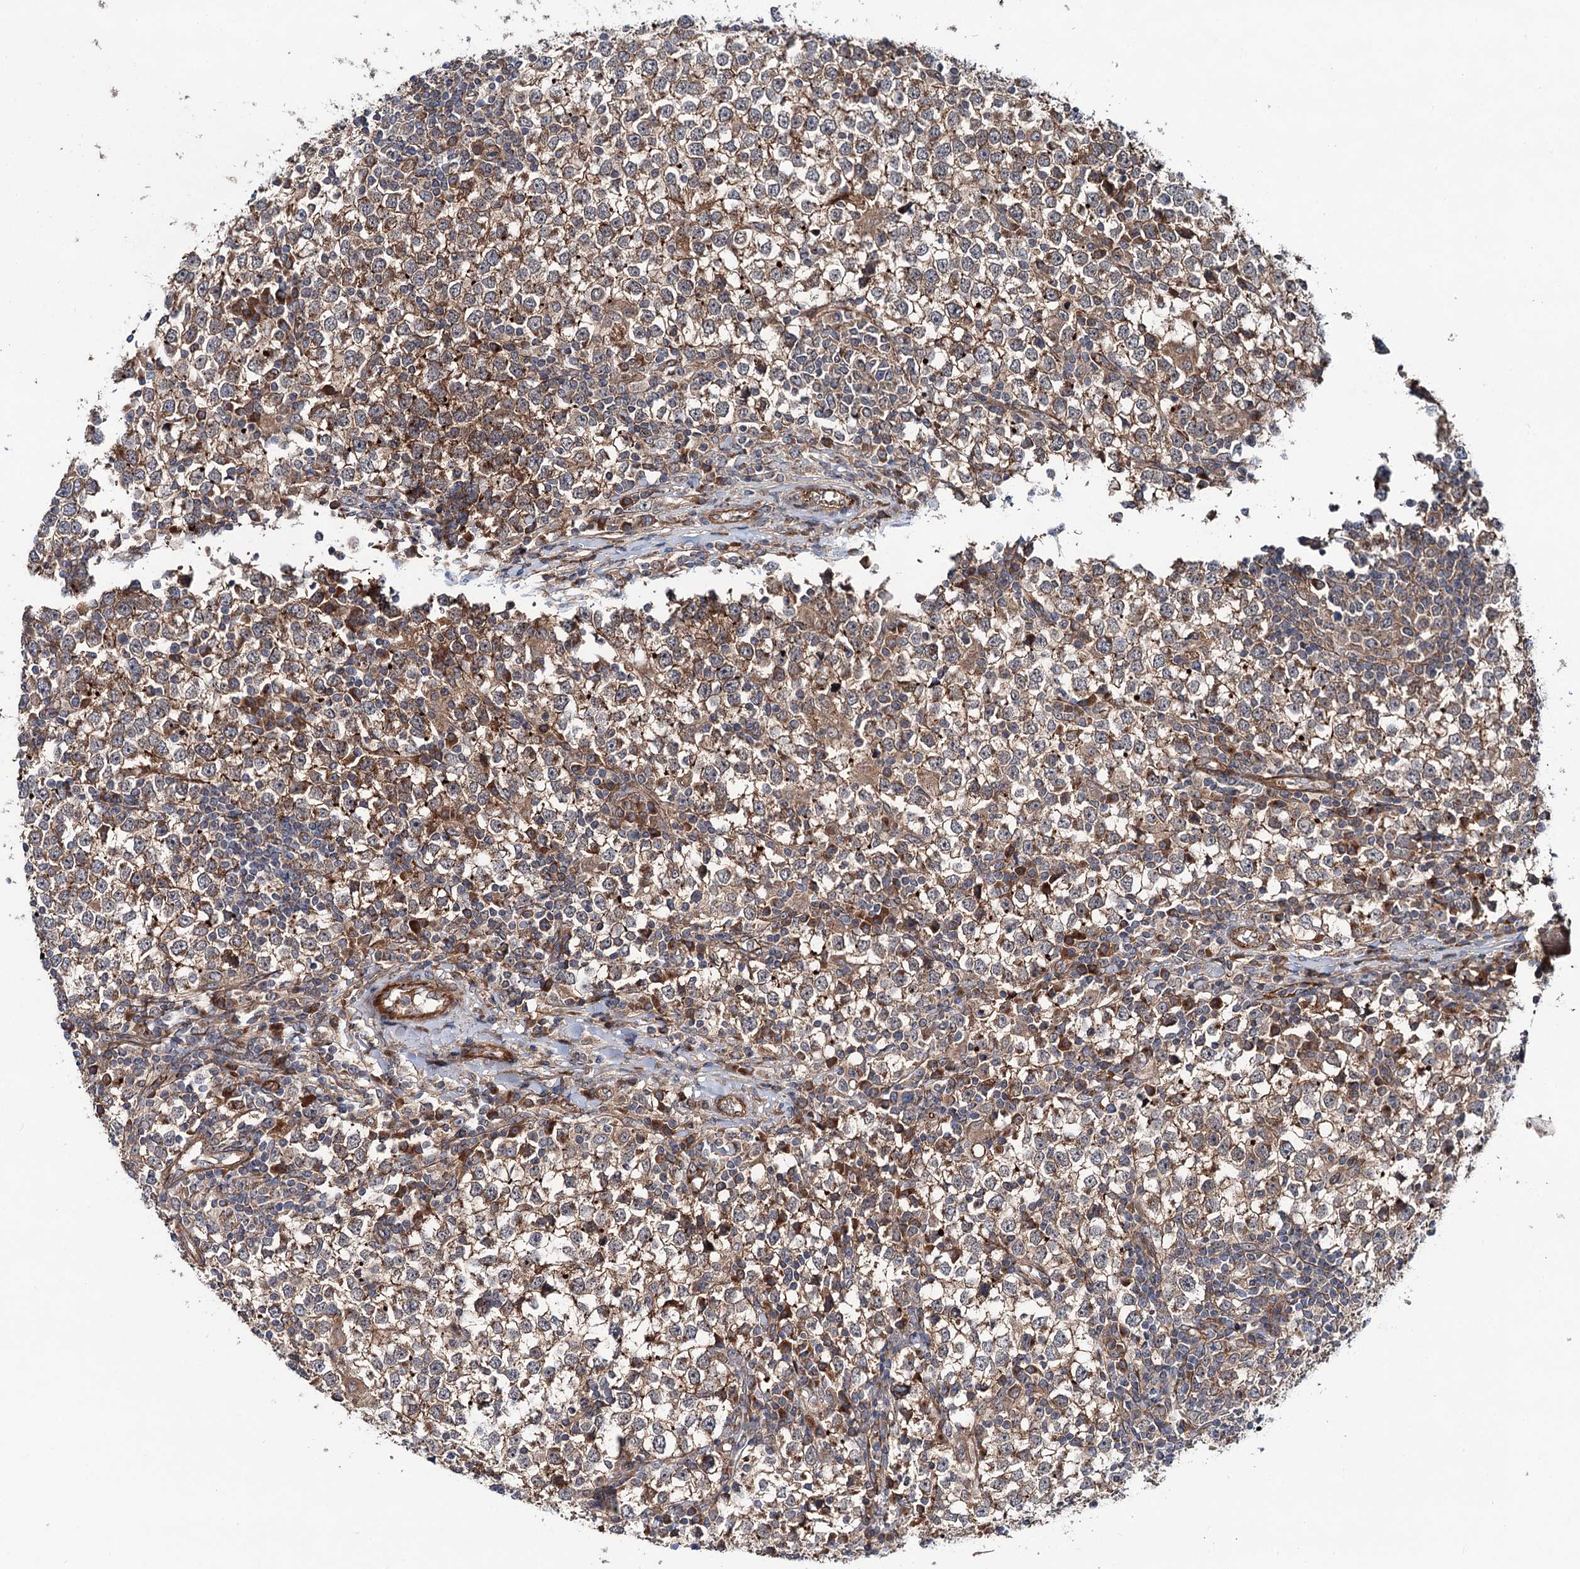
{"staining": {"intensity": "moderate", "quantity": "25%-75%", "location": "cytoplasmic/membranous"}, "tissue": "testis cancer", "cell_type": "Tumor cells", "image_type": "cancer", "snomed": [{"axis": "morphology", "description": "Seminoma, NOS"}, {"axis": "topography", "description": "Testis"}], "caption": "Human testis seminoma stained for a protein (brown) displays moderate cytoplasmic/membranous positive expression in approximately 25%-75% of tumor cells.", "gene": "ADGRG4", "patient": {"sex": "male", "age": 65}}